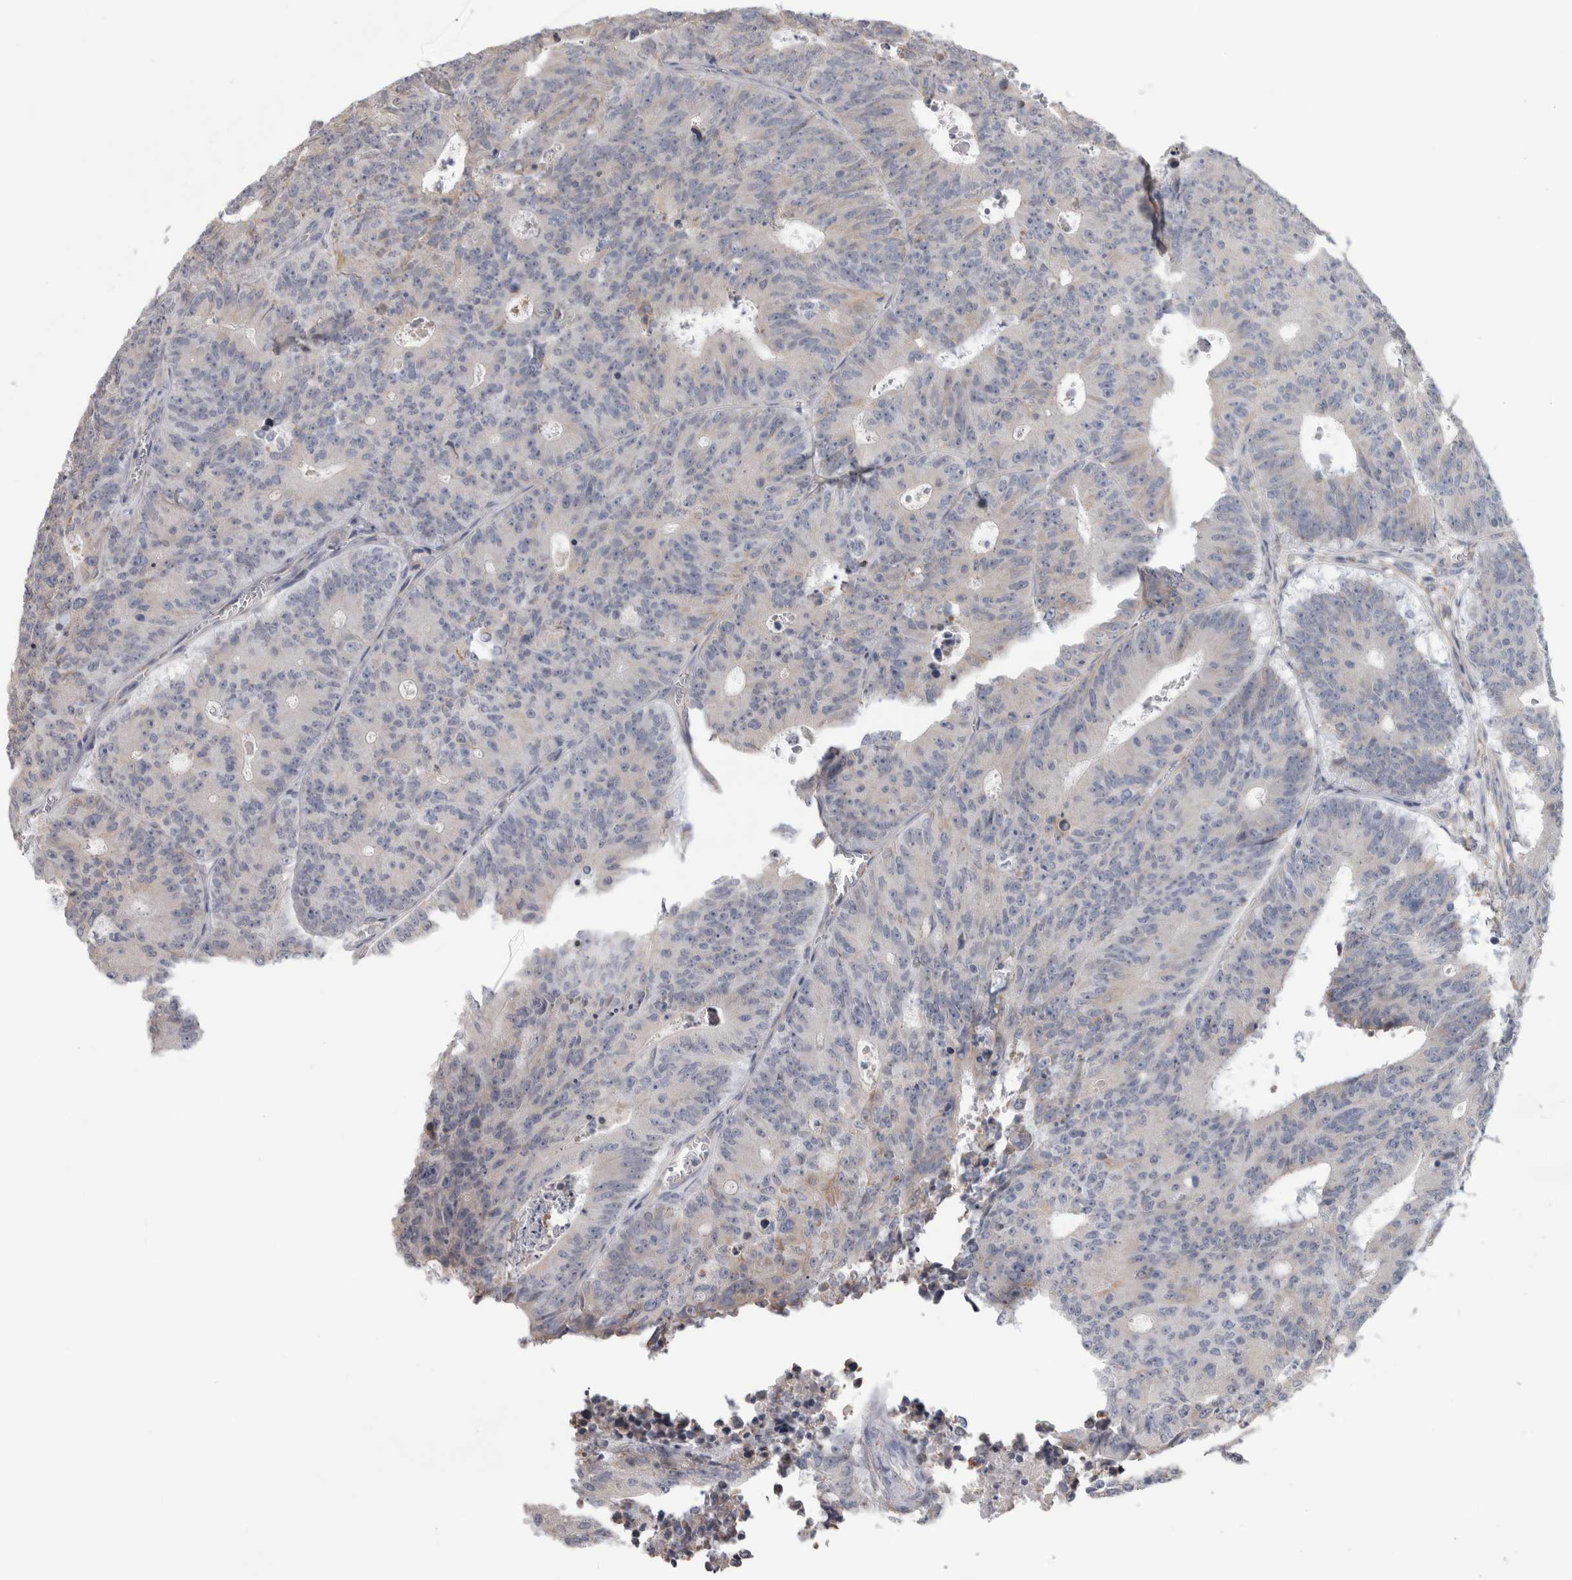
{"staining": {"intensity": "weak", "quantity": "<25%", "location": "cytoplasmic/membranous"}, "tissue": "colorectal cancer", "cell_type": "Tumor cells", "image_type": "cancer", "snomed": [{"axis": "morphology", "description": "Adenocarcinoma, NOS"}, {"axis": "topography", "description": "Colon"}], "caption": "Tumor cells show no significant positivity in colorectal cancer (adenocarcinoma).", "gene": "SMAP2", "patient": {"sex": "male", "age": 87}}